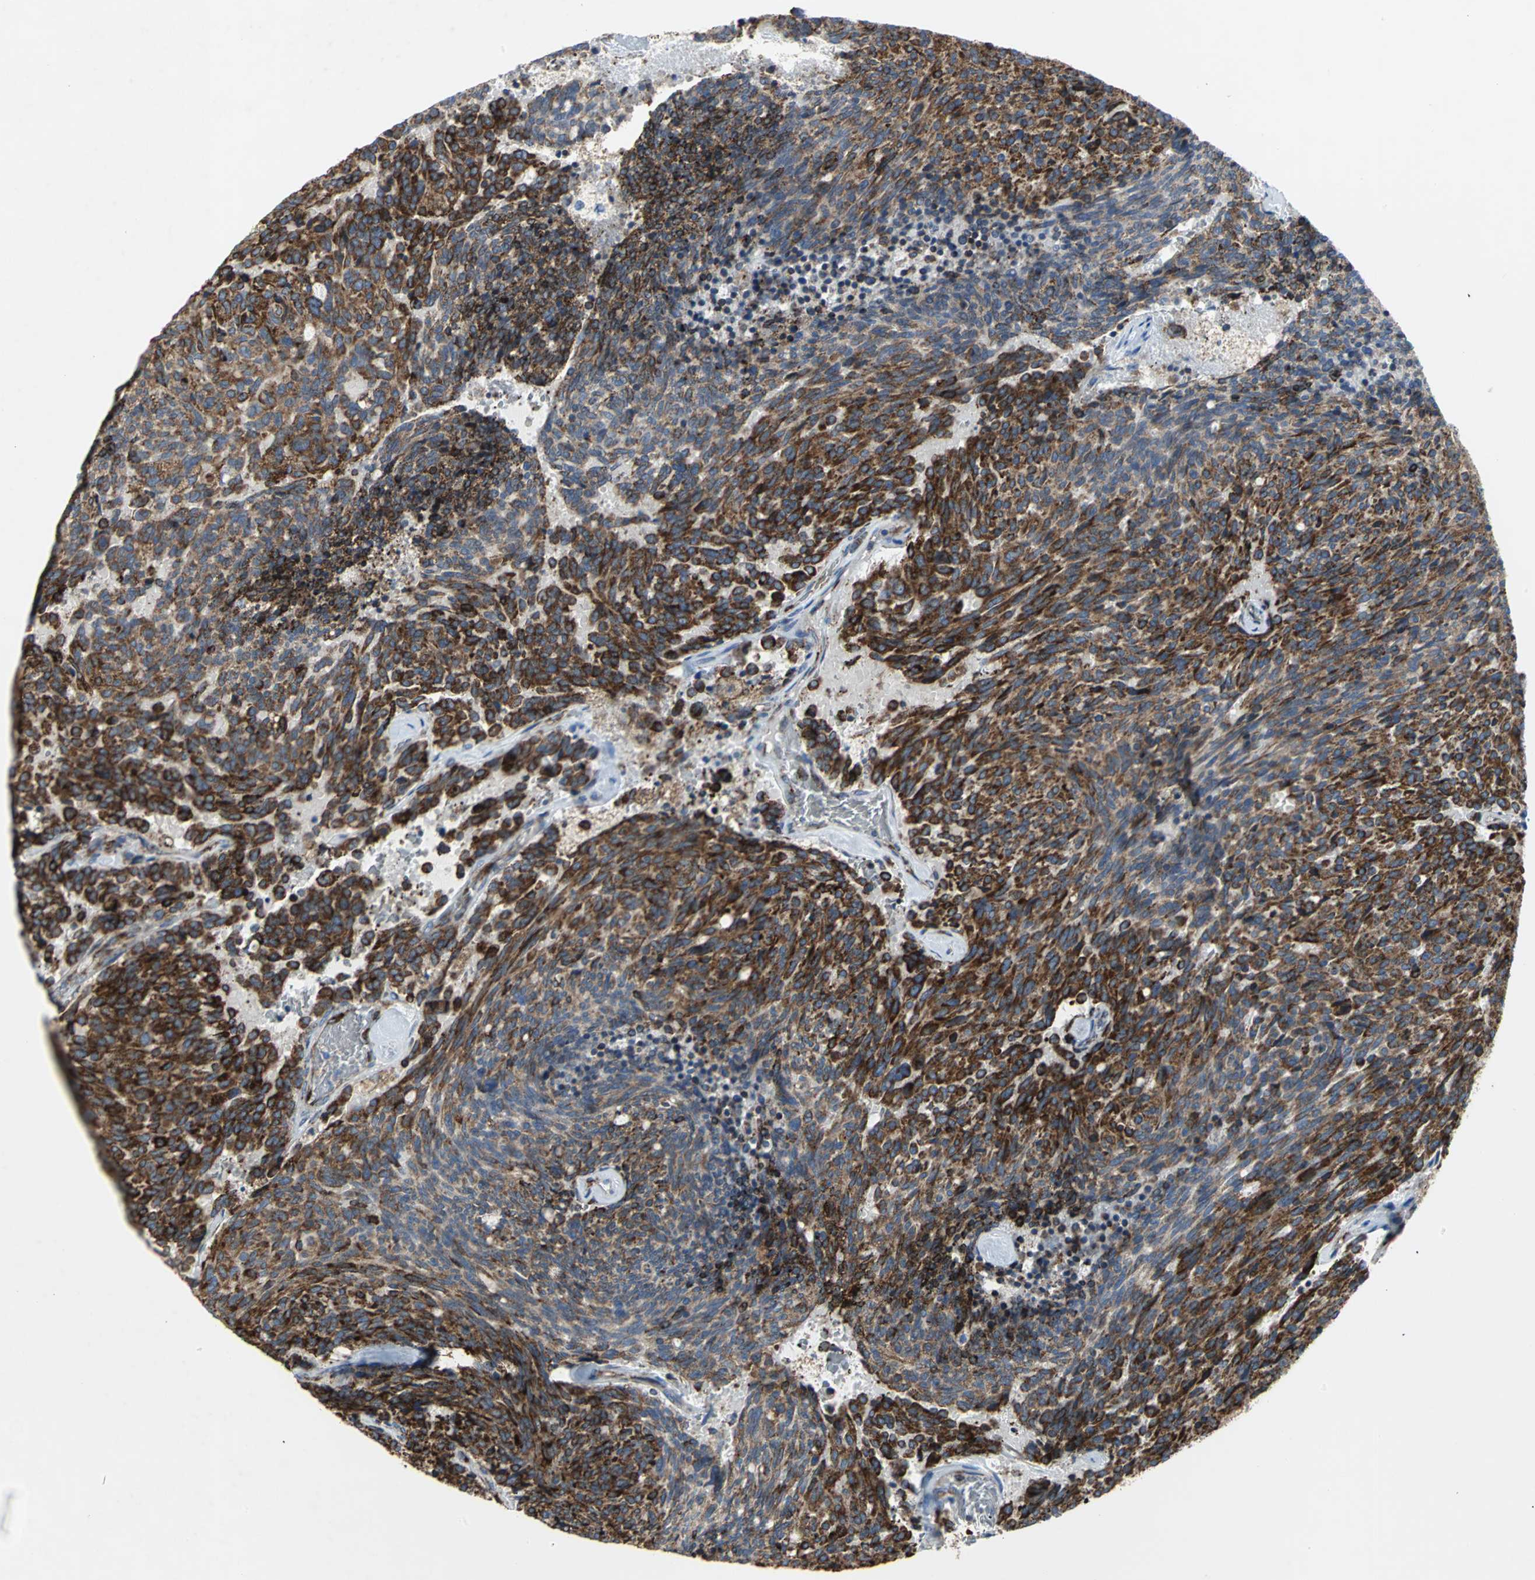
{"staining": {"intensity": "strong", "quantity": ">75%", "location": "cytoplasmic/membranous"}, "tissue": "carcinoid", "cell_type": "Tumor cells", "image_type": "cancer", "snomed": [{"axis": "morphology", "description": "Carcinoid, malignant, NOS"}, {"axis": "topography", "description": "Pancreas"}], "caption": "Strong cytoplasmic/membranous staining is identified in approximately >75% of tumor cells in carcinoid. Immunohistochemistry (ihc) stains the protein of interest in brown and the nuclei are stained blue.", "gene": "TULP4", "patient": {"sex": "female", "age": 54}}